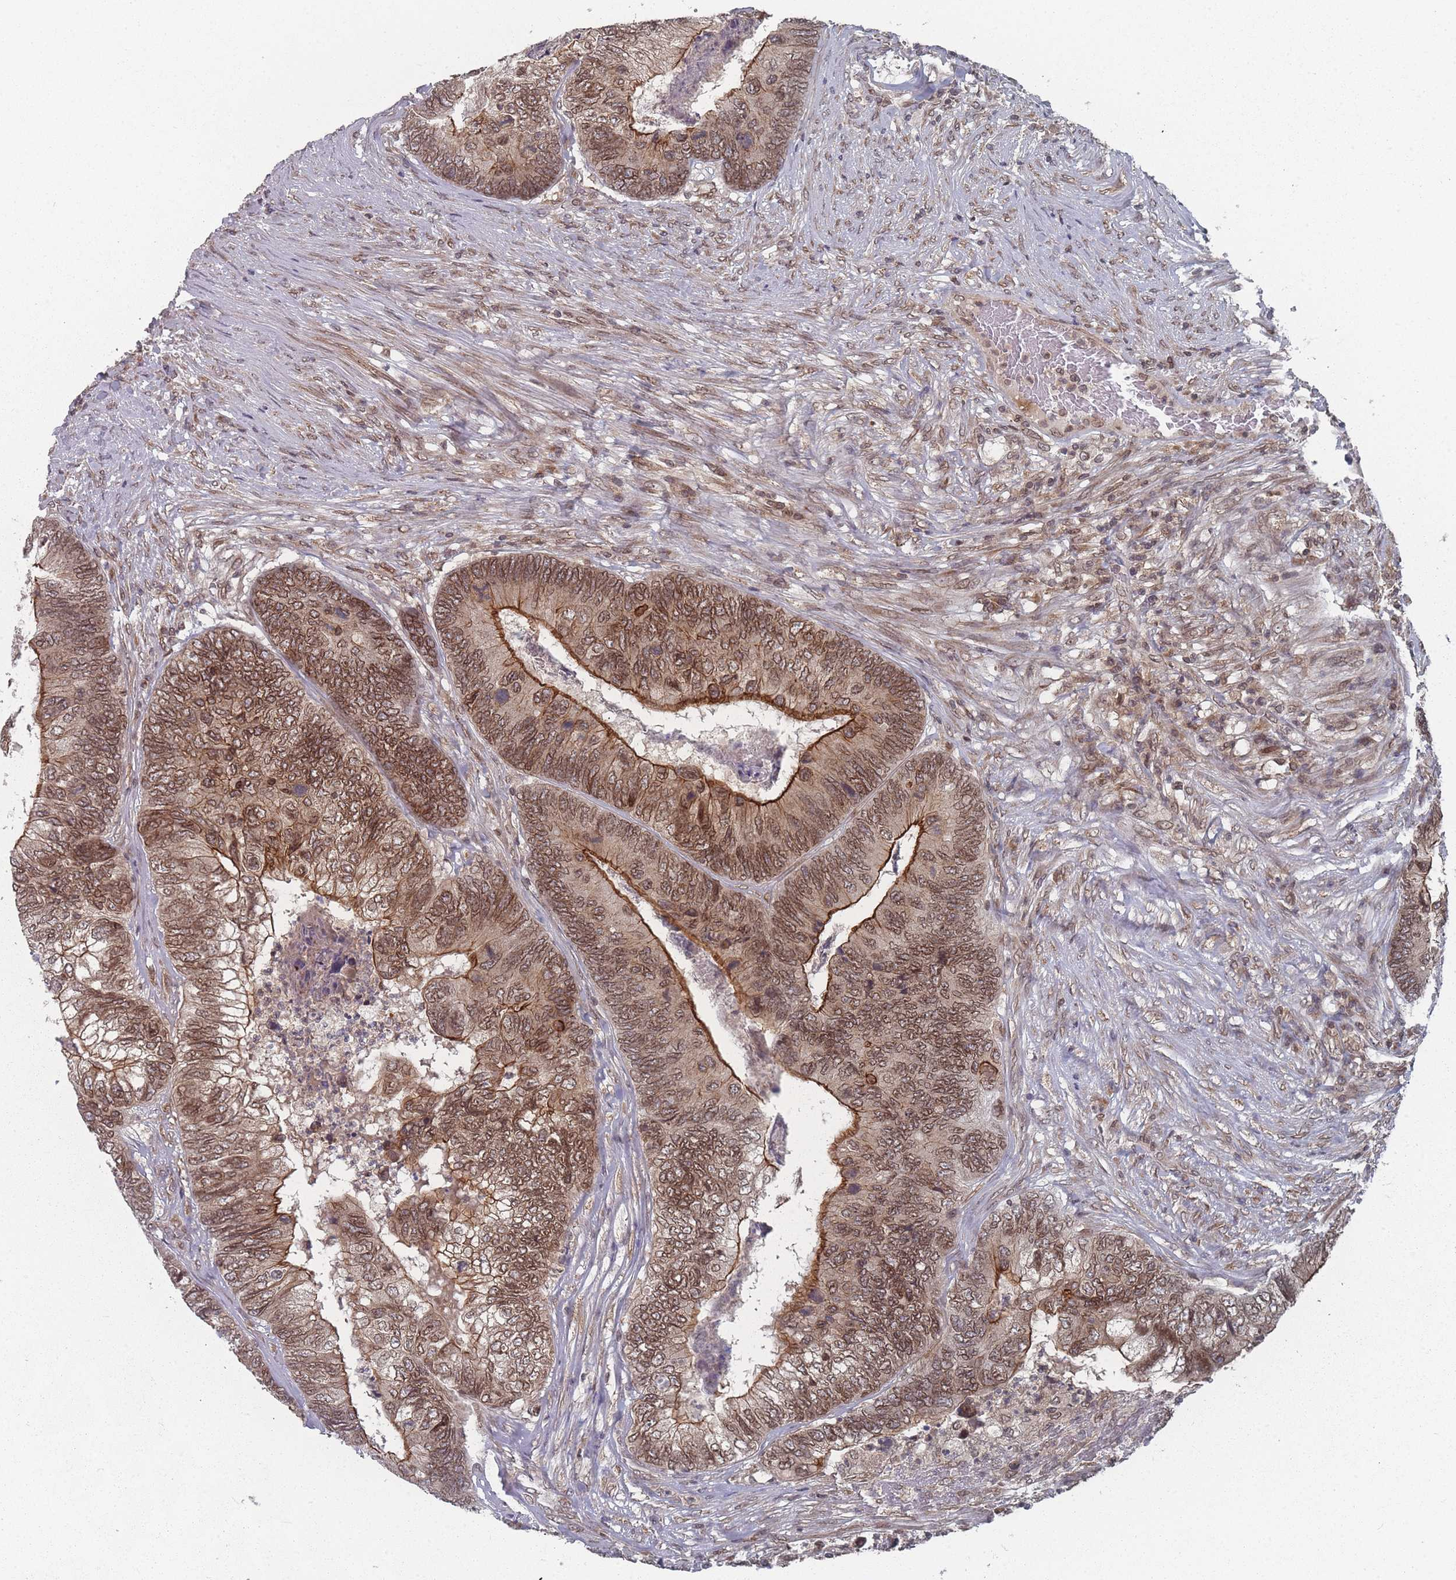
{"staining": {"intensity": "moderate", "quantity": ">75%", "location": "cytoplasmic/membranous,nuclear"}, "tissue": "colorectal cancer", "cell_type": "Tumor cells", "image_type": "cancer", "snomed": [{"axis": "morphology", "description": "Adenocarcinoma, NOS"}, {"axis": "topography", "description": "Colon"}], "caption": "IHC photomicrograph of neoplastic tissue: colorectal cancer stained using immunohistochemistry exhibits medium levels of moderate protein expression localized specifically in the cytoplasmic/membranous and nuclear of tumor cells, appearing as a cytoplasmic/membranous and nuclear brown color.", "gene": "TBC1D25", "patient": {"sex": "female", "age": 67}}